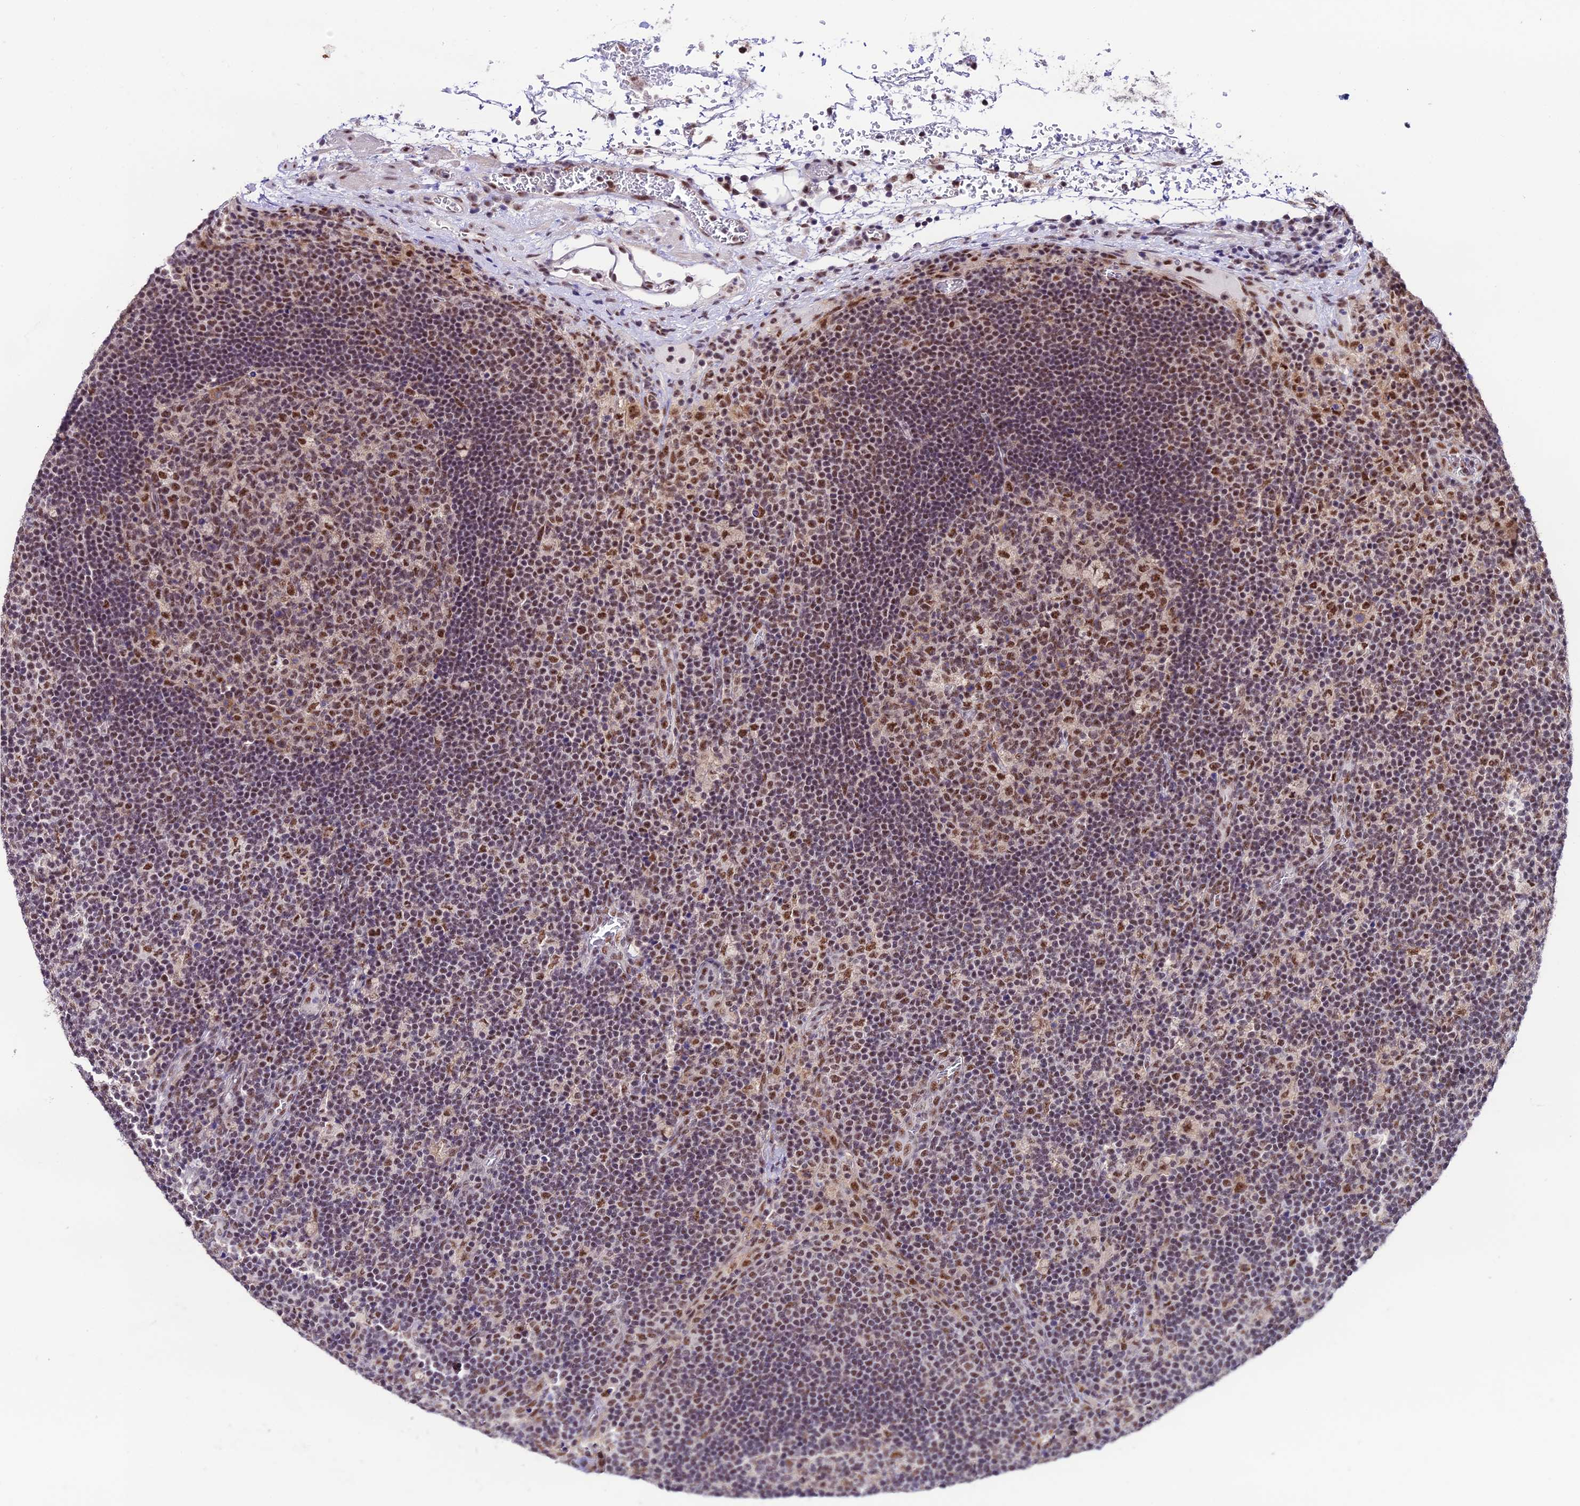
{"staining": {"intensity": "moderate", "quantity": ">75%", "location": "nuclear"}, "tissue": "lymph node", "cell_type": "Germinal center cells", "image_type": "normal", "snomed": [{"axis": "morphology", "description": "Normal tissue, NOS"}, {"axis": "topography", "description": "Lymph node"}], "caption": "High-magnification brightfield microscopy of unremarkable lymph node stained with DAB (brown) and counterstained with hematoxylin (blue). germinal center cells exhibit moderate nuclear expression is appreciated in approximately>75% of cells. Nuclei are stained in blue.", "gene": "THOC7", "patient": {"sex": "male", "age": 58}}